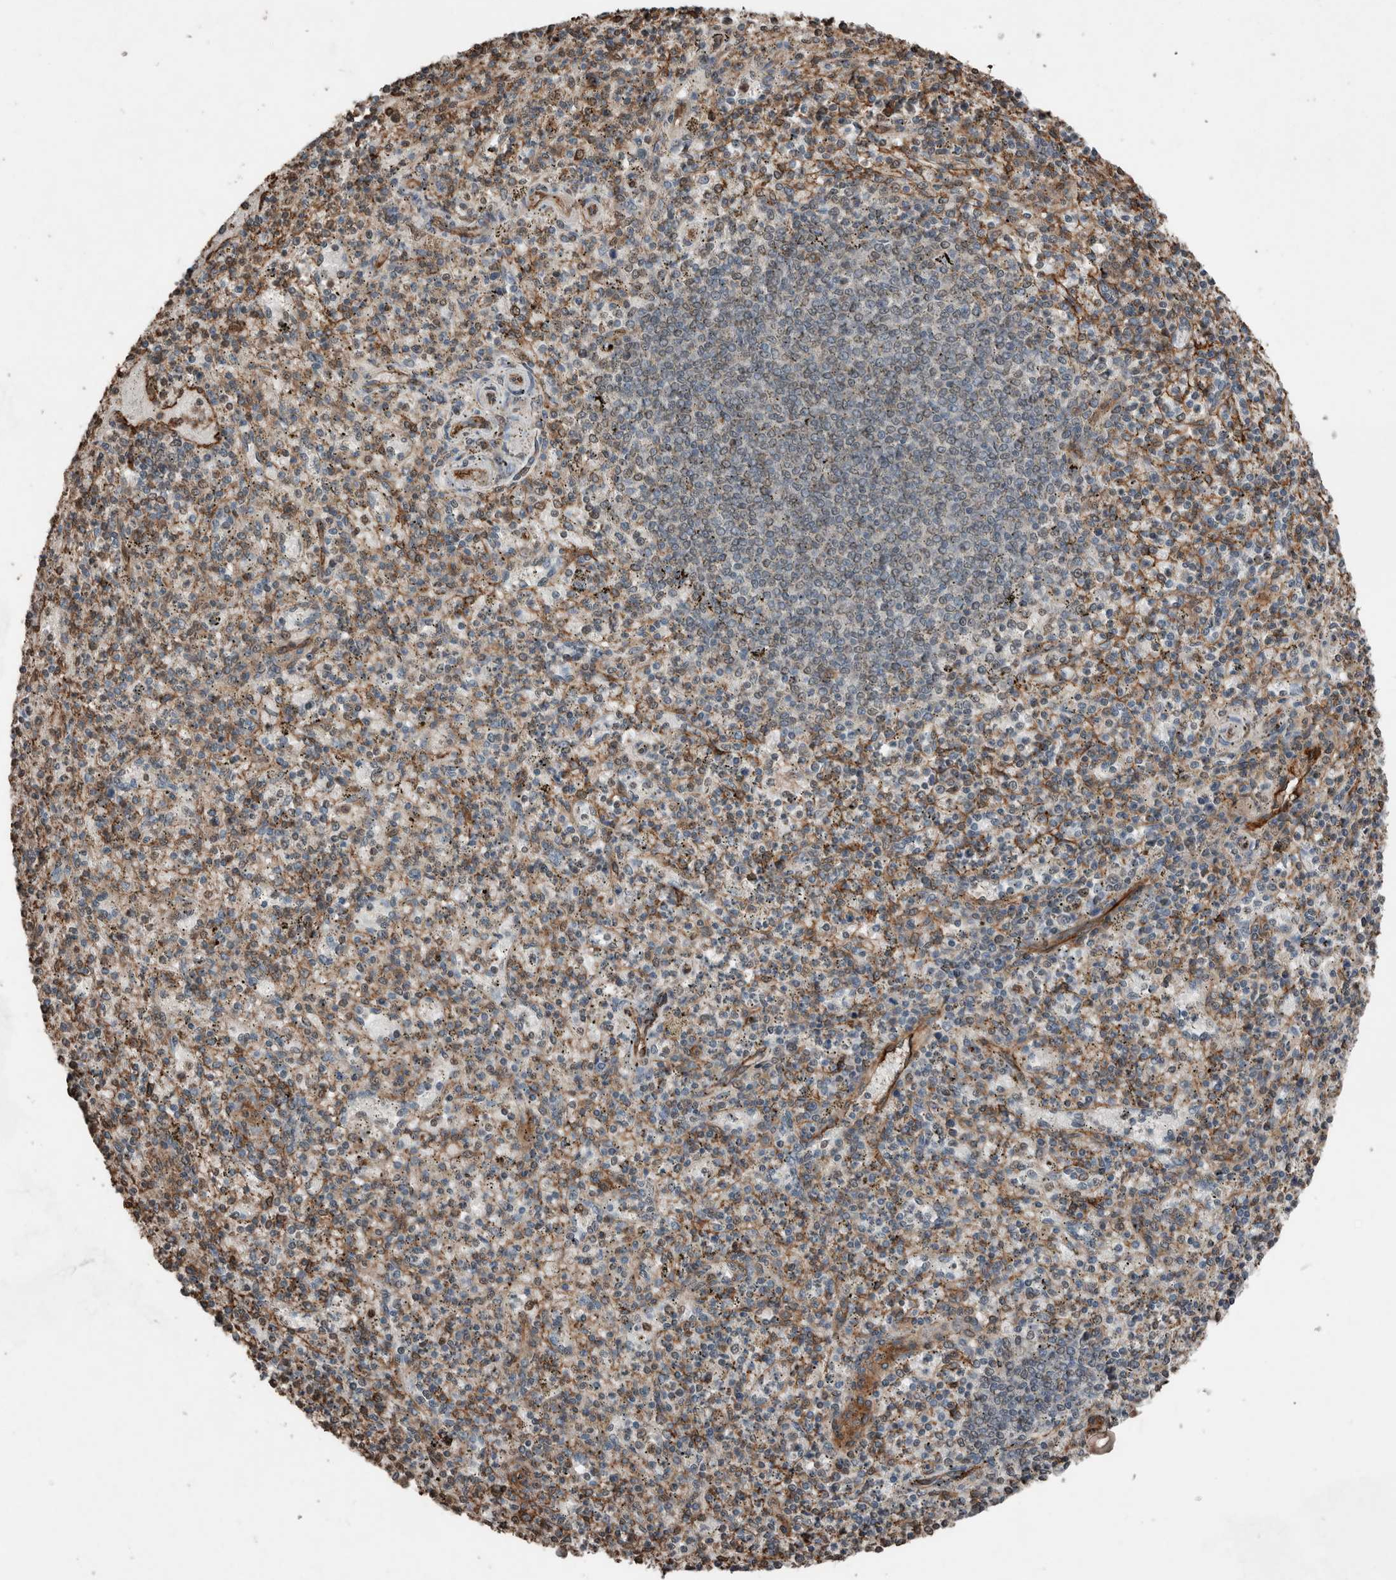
{"staining": {"intensity": "weak", "quantity": ">75%", "location": "cytoplasmic/membranous"}, "tissue": "spleen", "cell_type": "Cells in red pulp", "image_type": "normal", "snomed": [{"axis": "morphology", "description": "Normal tissue, NOS"}, {"axis": "topography", "description": "Spleen"}], "caption": "High-power microscopy captured an IHC photomicrograph of benign spleen, revealing weak cytoplasmic/membranous staining in about >75% of cells in red pulp.", "gene": "S100A10", "patient": {"sex": "male", "age": 72}}